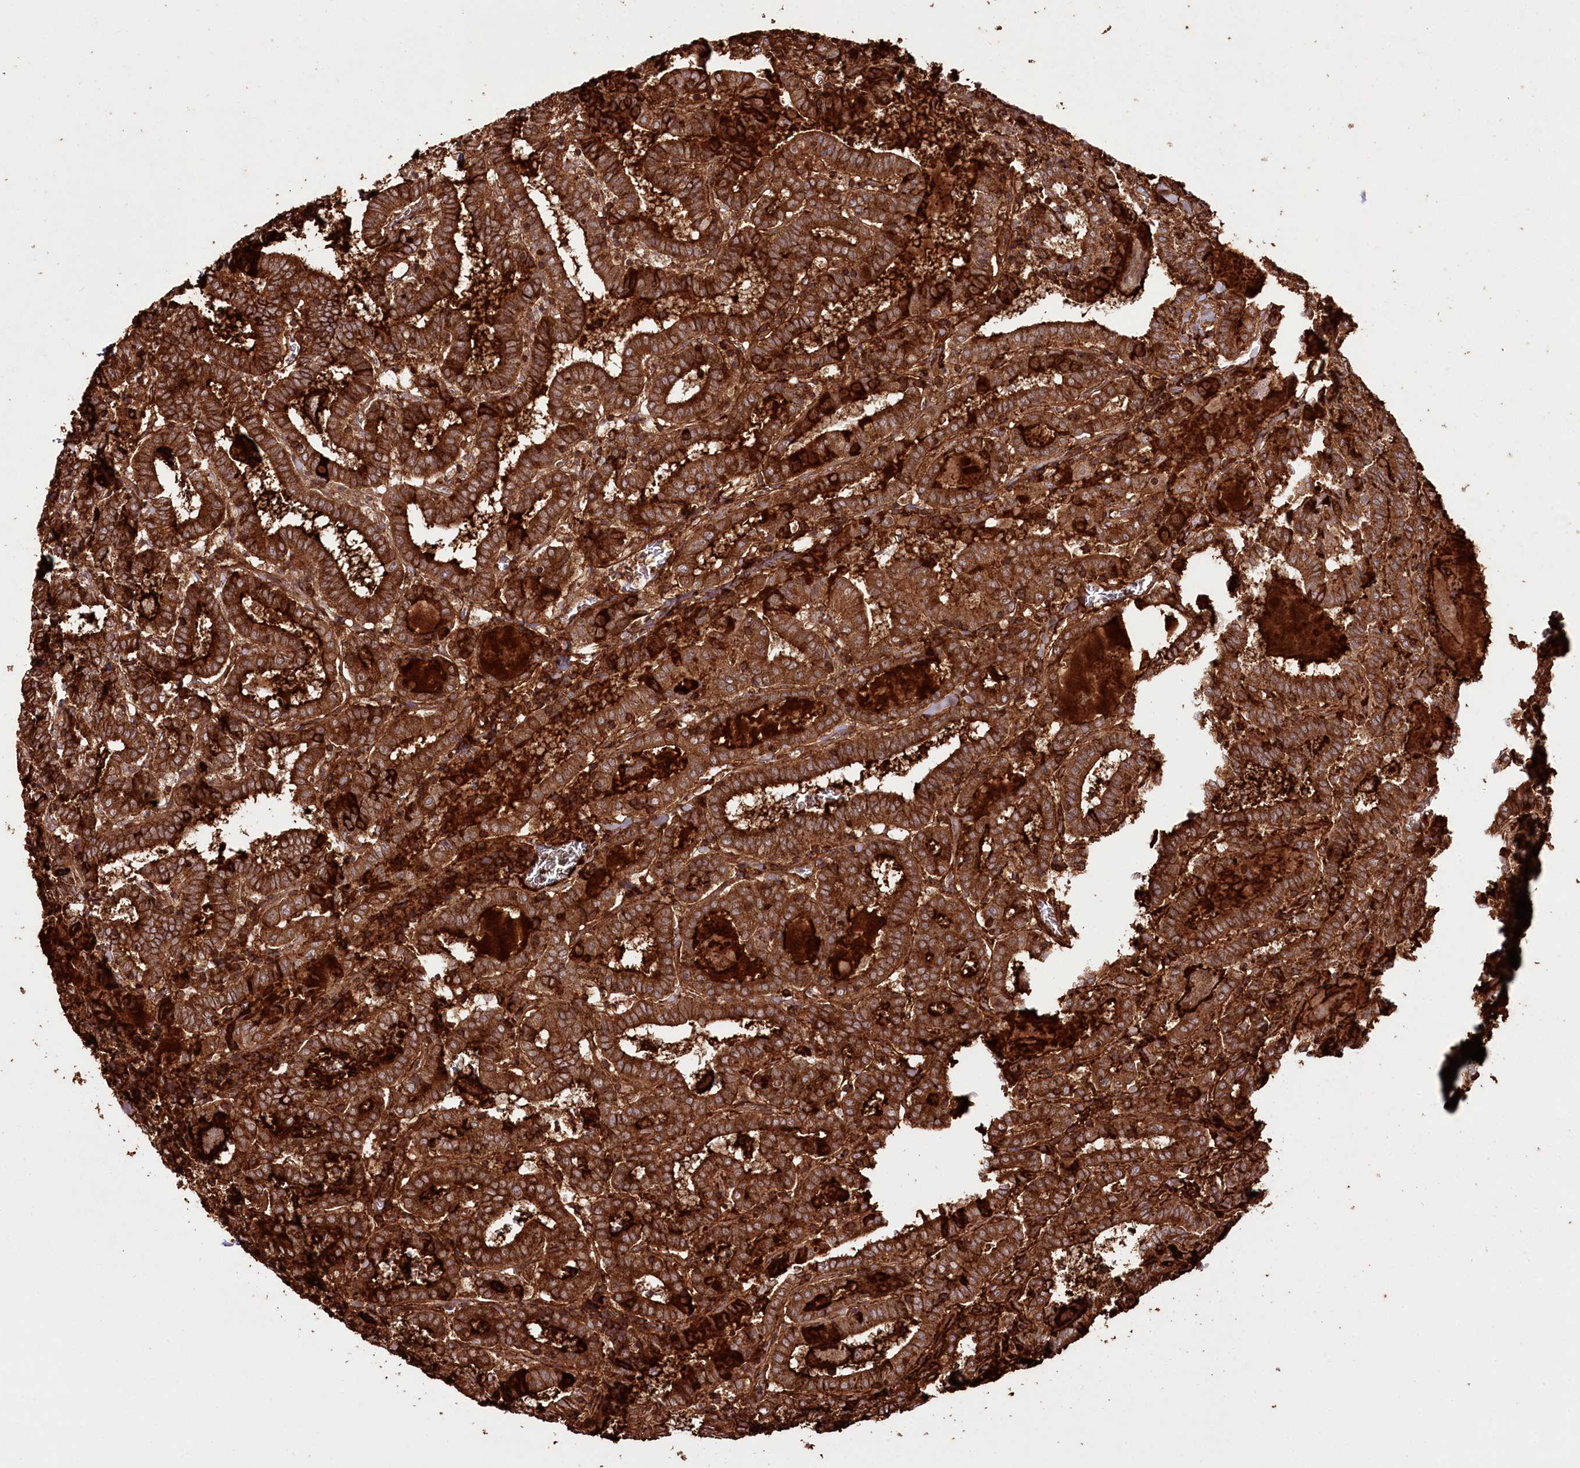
{"staining": {"intensity": "strong", "quantity": ">75%", "location": "cytoplasmic/membranous"}, "tissue": "thyroid cancer", "cell_type": "Tumor cells", "image_type": "cancer", "snomed": [{"axis": "morphology", "description": "Papillary adenocarcinoma, NOS"}, {"axis": "topography", "description": "Thyroid gland"}], "caption": "Immunohistochemical staining of human thyroid cancer demonstrates high levels of strong cytoplasmic/membranous protein expression in approximately >75% of tumor cells.", "gene": "DHX29", "patient": {"sex": "female", "age": 72}}